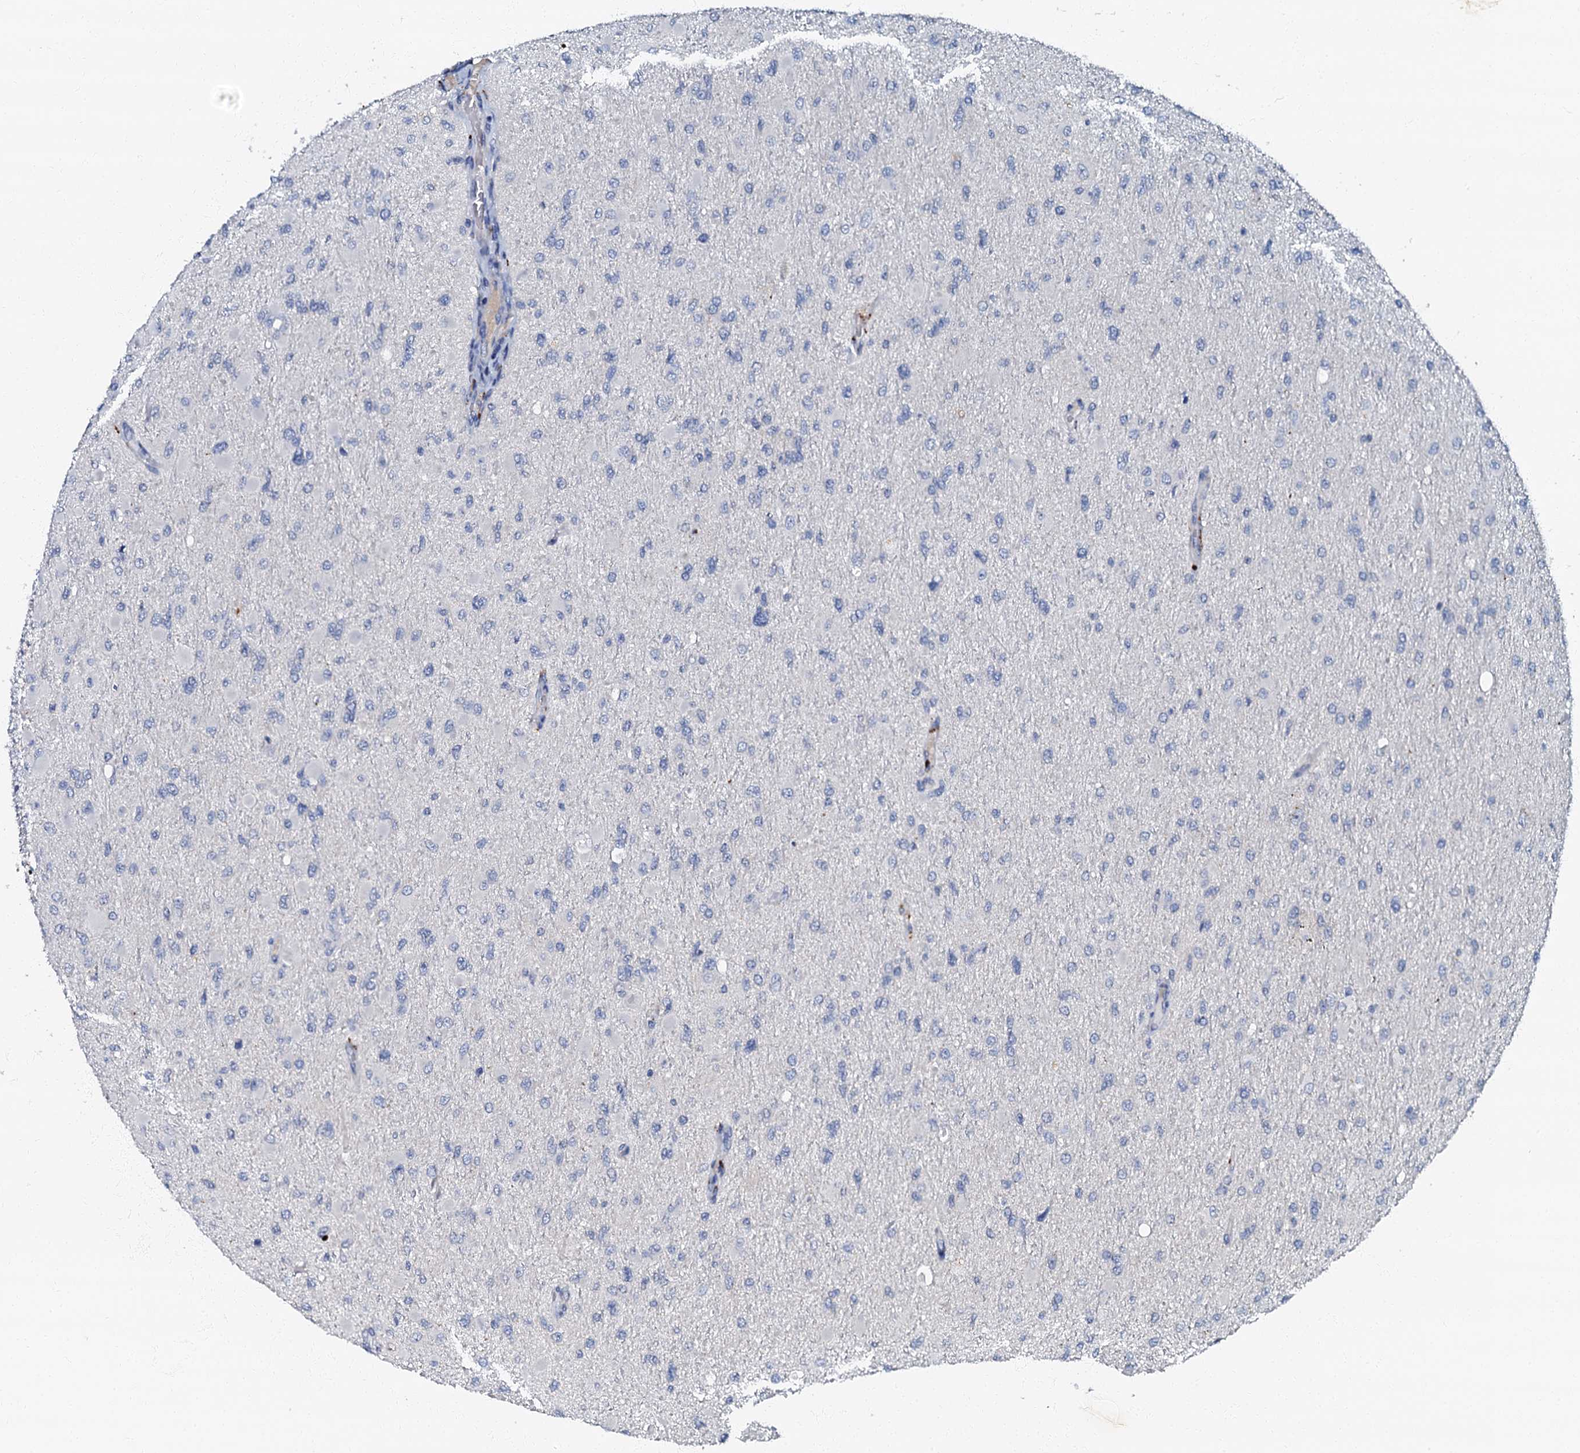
{"staining": {"intensity": "negative", "quantity": "none", "location": "none"}, "tissue": "glioma", "cell_type": "Tumor cells", "image_type": "cancer", "snomed": [{"axis": "morphology", "description": "Glioma, malignant, High grade"}, {"axis": "topography", "description": "Cerebral cortex"}], "caption": "DAB immunohistochemical staining of glioma shows no significant positivity in tumor cells.", "gene": "OLAH", "patient": {"sex": "female", "age": 36}}